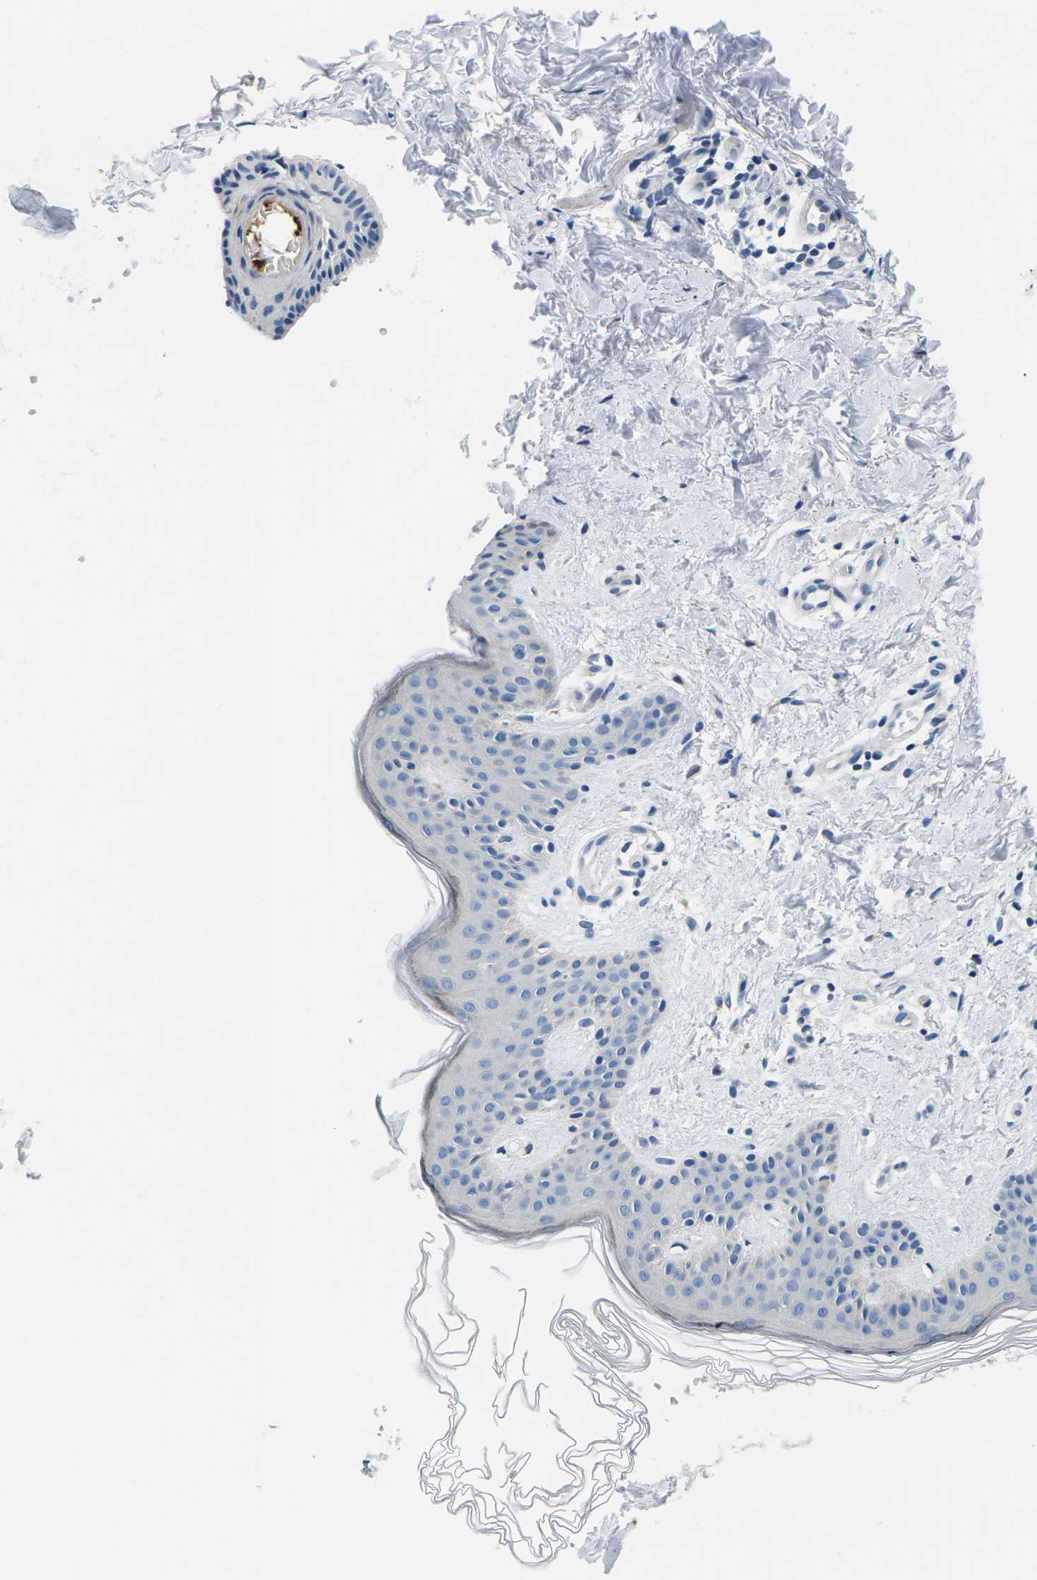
{"staining": {"intensity": "negative", "quantity": "none", "location": "none"}, "tissue": "skin", "cell_type": "Fibroblasts", "image_type": "normal", "snomed": [{"axis": "morphology", "description": "Normal tissue, NOS"}, {"axis": "topography", "description": "Skin"}], "caption": "Fibroblasts are negative for brown protein staining in benign skin. (Brightfield microscopy of DAB (3,3'-diaminobenzidine) IHC at high magnification).", "gene": "TSPAN2", "patient": {"sex": "male", "age": 40}}